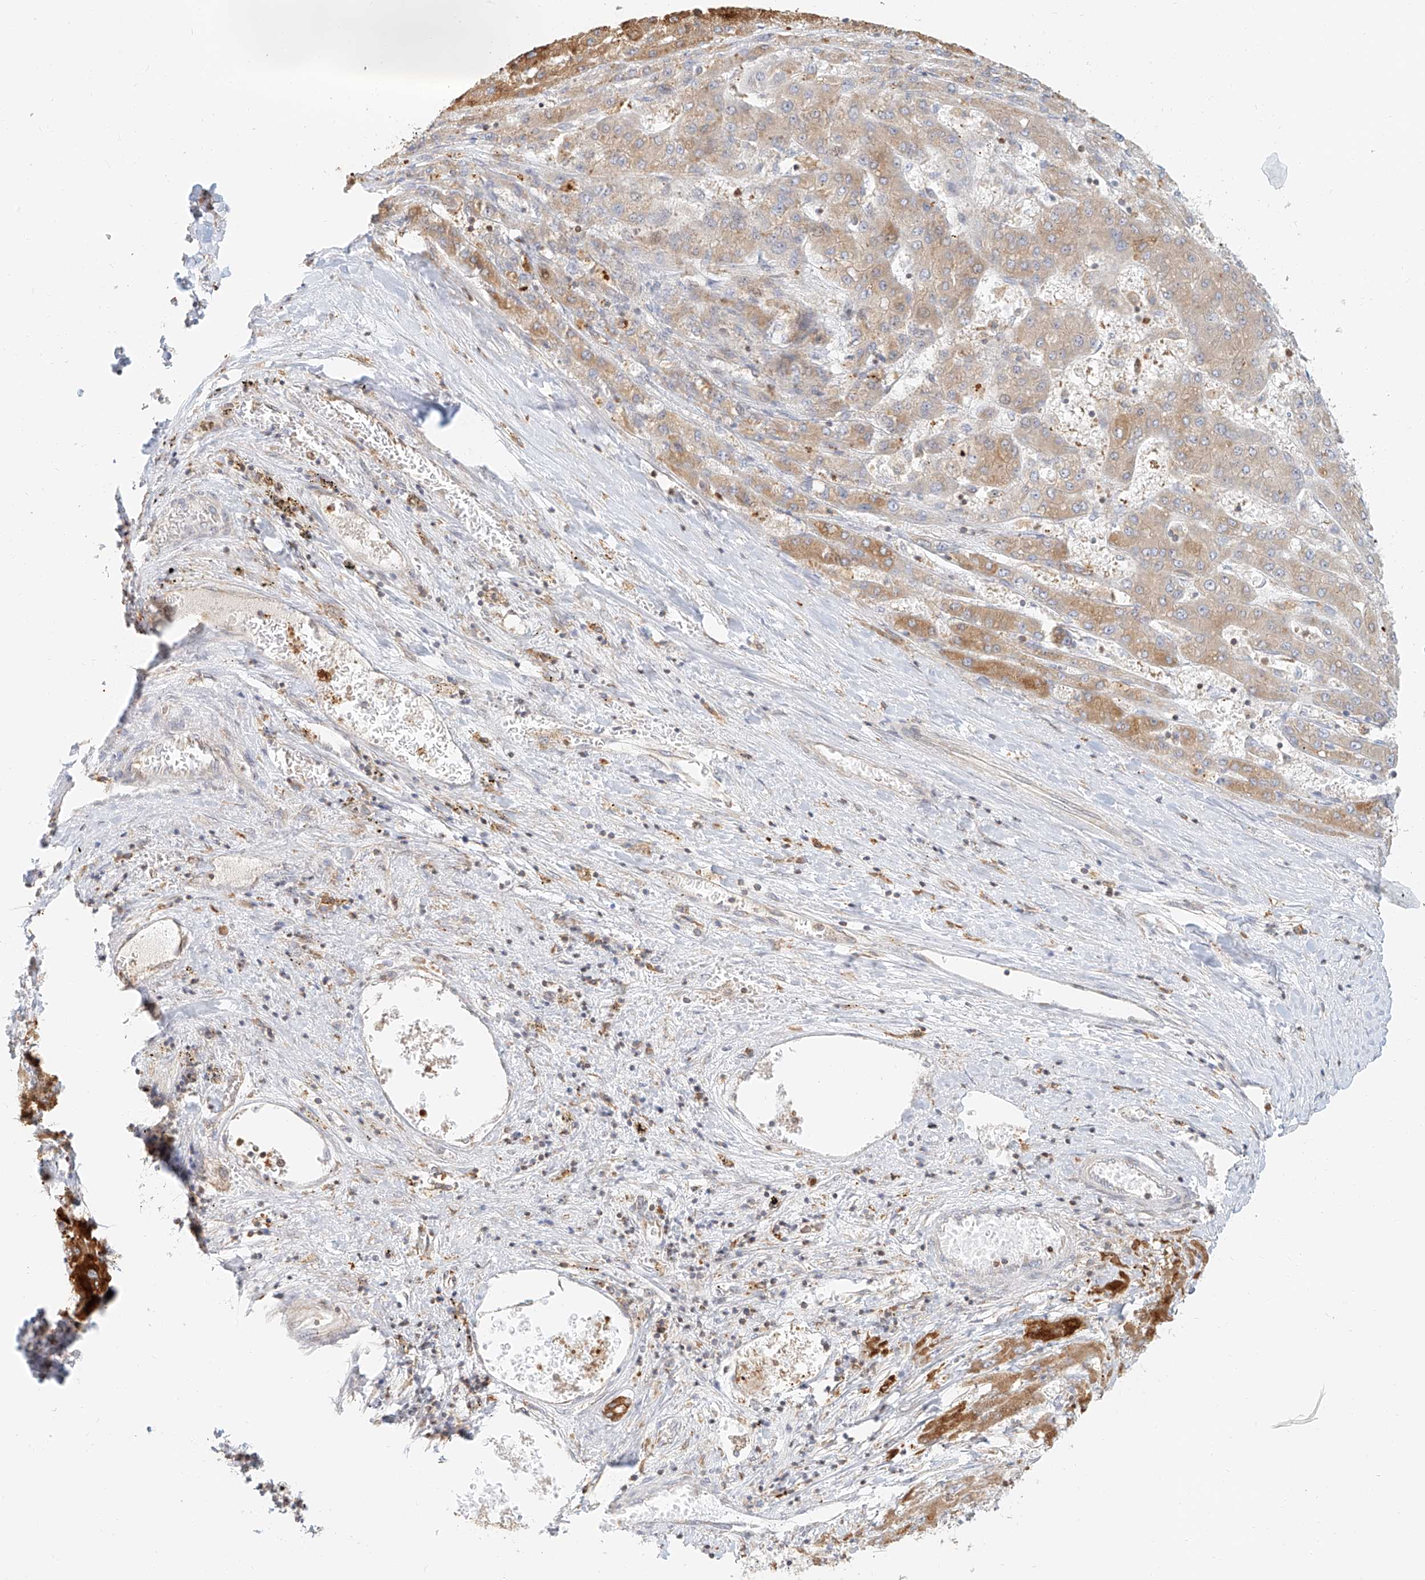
{"staining": {"intensity": "moderate", "quantity": "25%-75%", "location": "cytoplasmic/membranous"}, "tissue": "liver cancer", "cell_type": "Tumor cells", "image_type": "cancer", "snomed": [{"axis": "morphology", "description": "Carcinoma, Hepatocellular, NOS"}, {"axis": "topography", "description": "Liver"}], "caption": "Hepatocellular carcinoma (liver) tissue shows moderate cytoplasmic/membranous positivity in approximately 25%-75% of tumor cells", "gene": "DHRS7", "patient": {"sex": "female", "age": 73}}